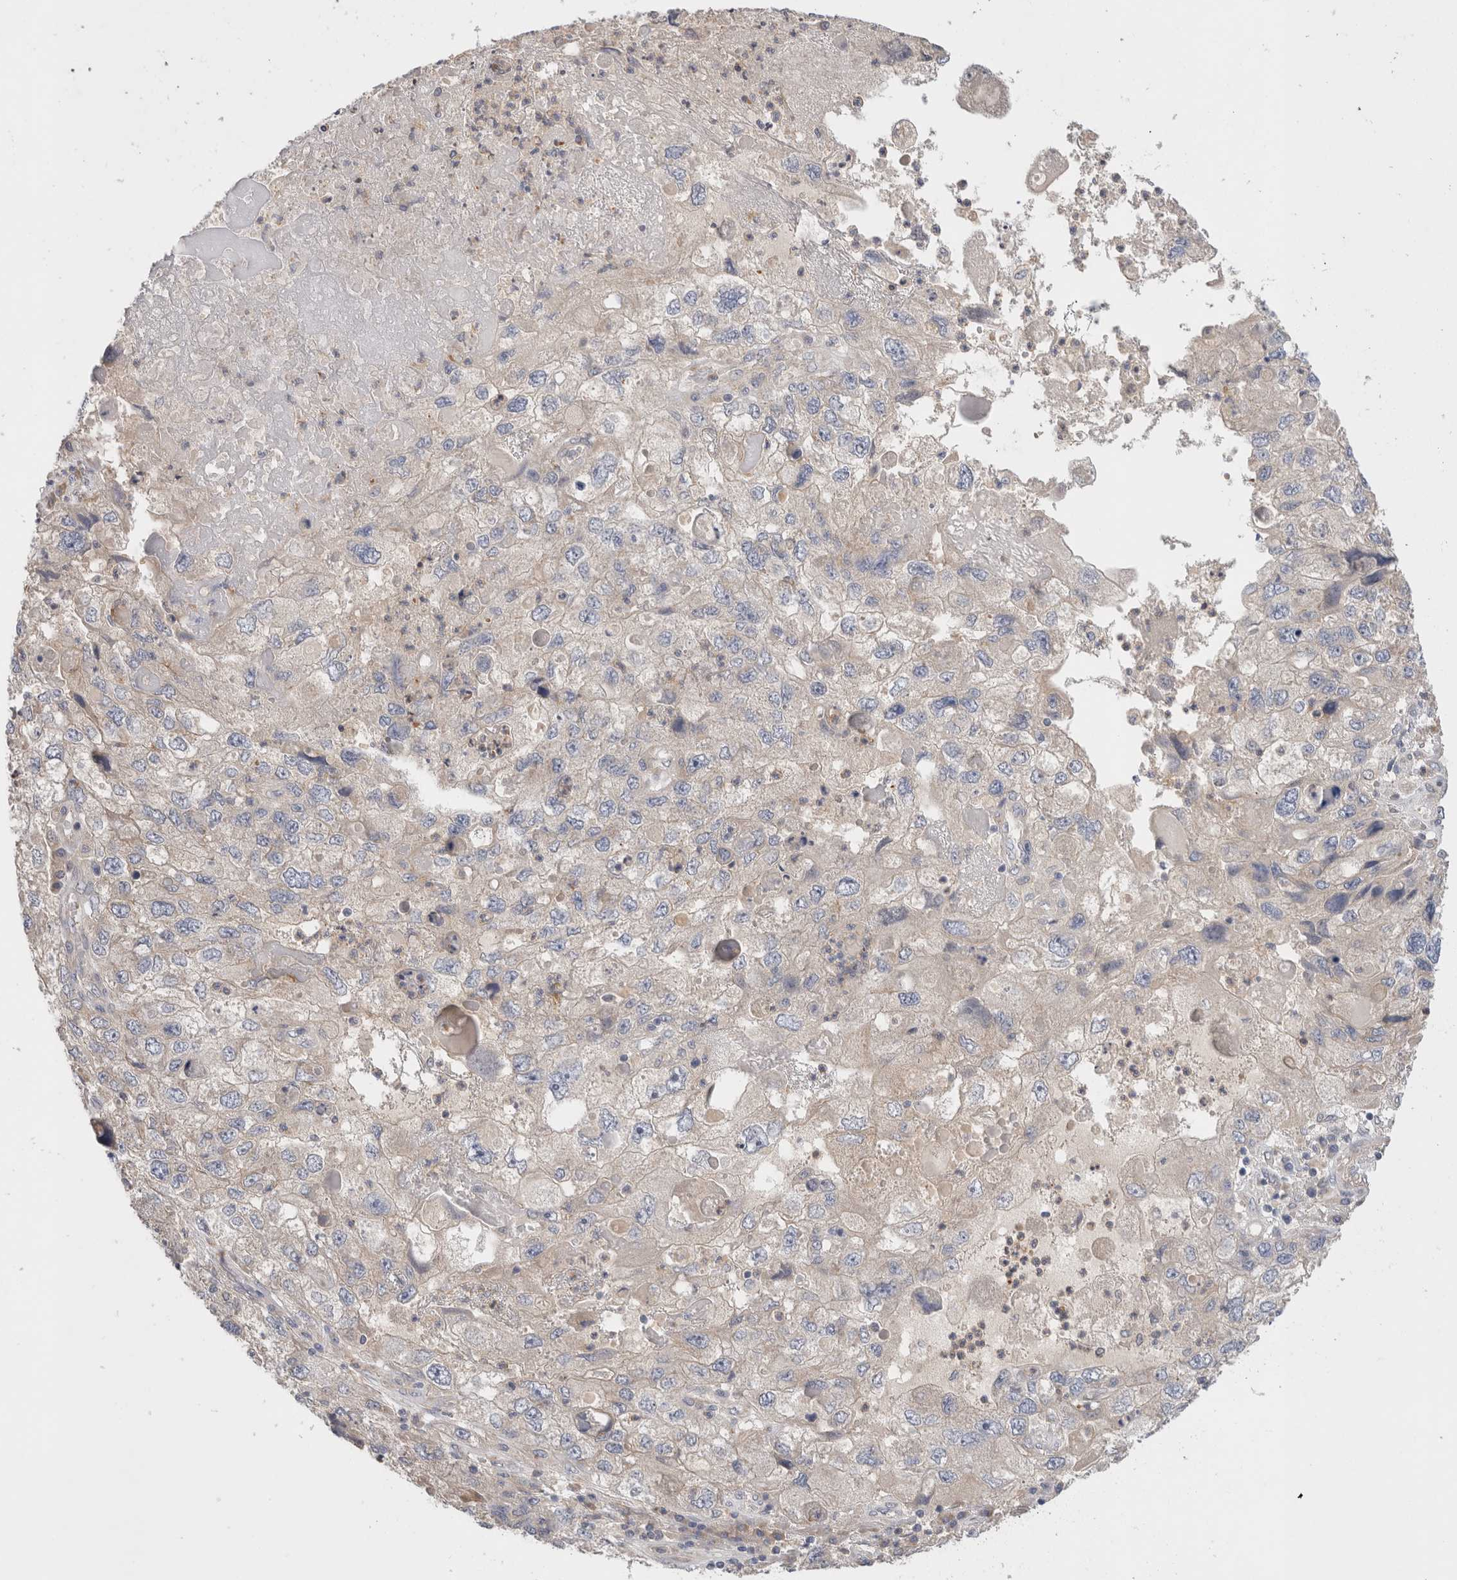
{"staining": {"intensity": "negative", "quantity": "none", "location": "none"}, "tissue": "endometrial cancer", "cell_type": "Tumor cells", "image_type": "cancer", "snomed": [{"axis": "morphology", "description": "Adenocarcinoma, NOS"}, {"axis": "topography", "description": "Endometrium"}], "caption": "This is an immunohistochemistry (IHC) histopathology image of endometrial cancer (adenocarcinoma). There is no staining in tumor cells.", "gene": "SGK3", "patient": {"sex": "female", "age": 49}}